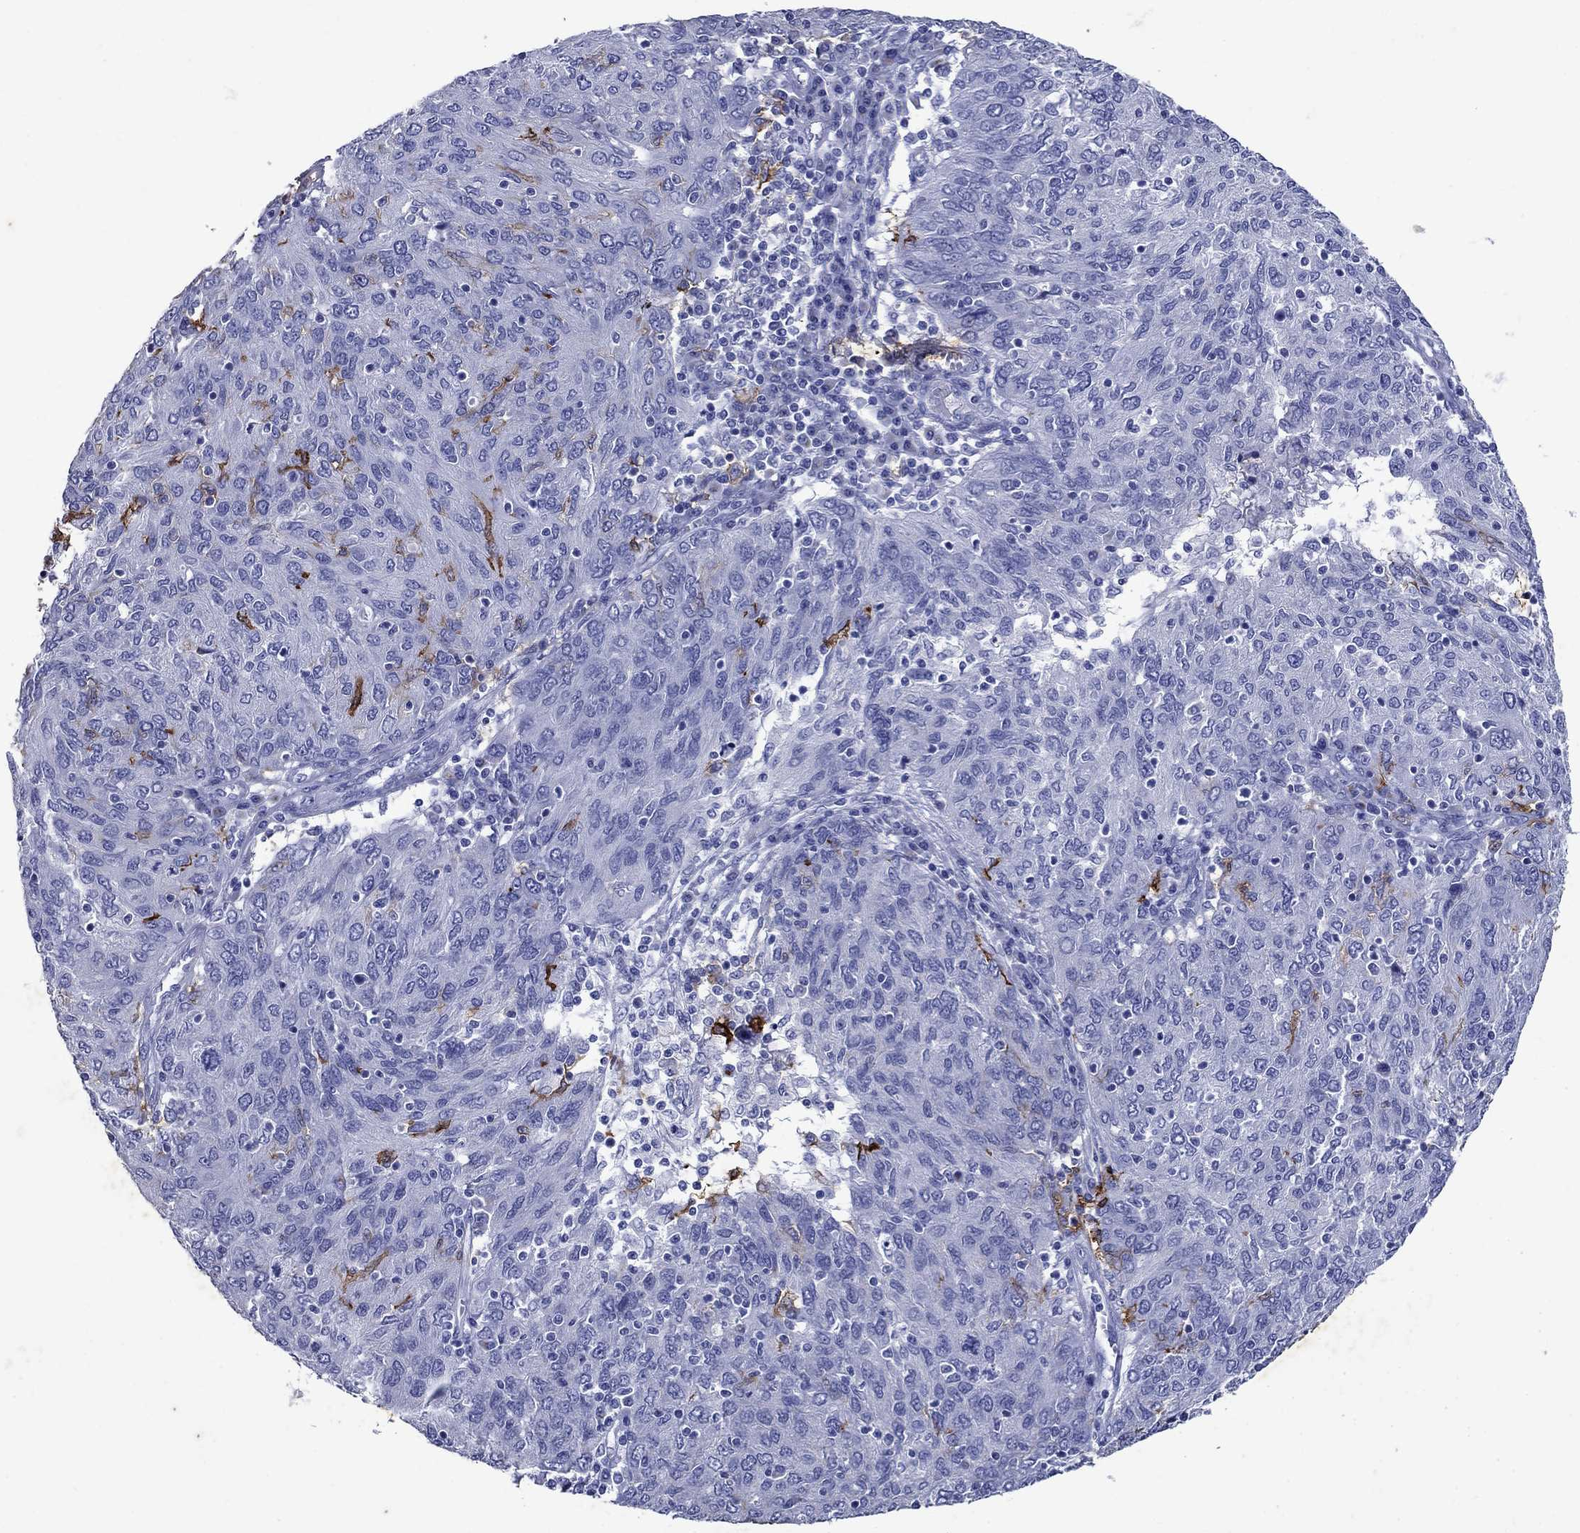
{"staining": {"intensity": "negative", "quantity": "none", "location": "none"}, "tissue": "ovarian cancer", "cell_type": "Tumor cells", "image_type": "cancer", "snomed": [{"axis": "morphology", "description": "Carcinoma, endometroid"}, {"axis": "topography", "description": "Ovary"}], "caption": "The histopathology image exhibits no significant positivity in tumor cells of ovarian cancer (endometroid carcinoma).", "gene": "CD1A", "patient": {"sex": "female", "age": 50}}